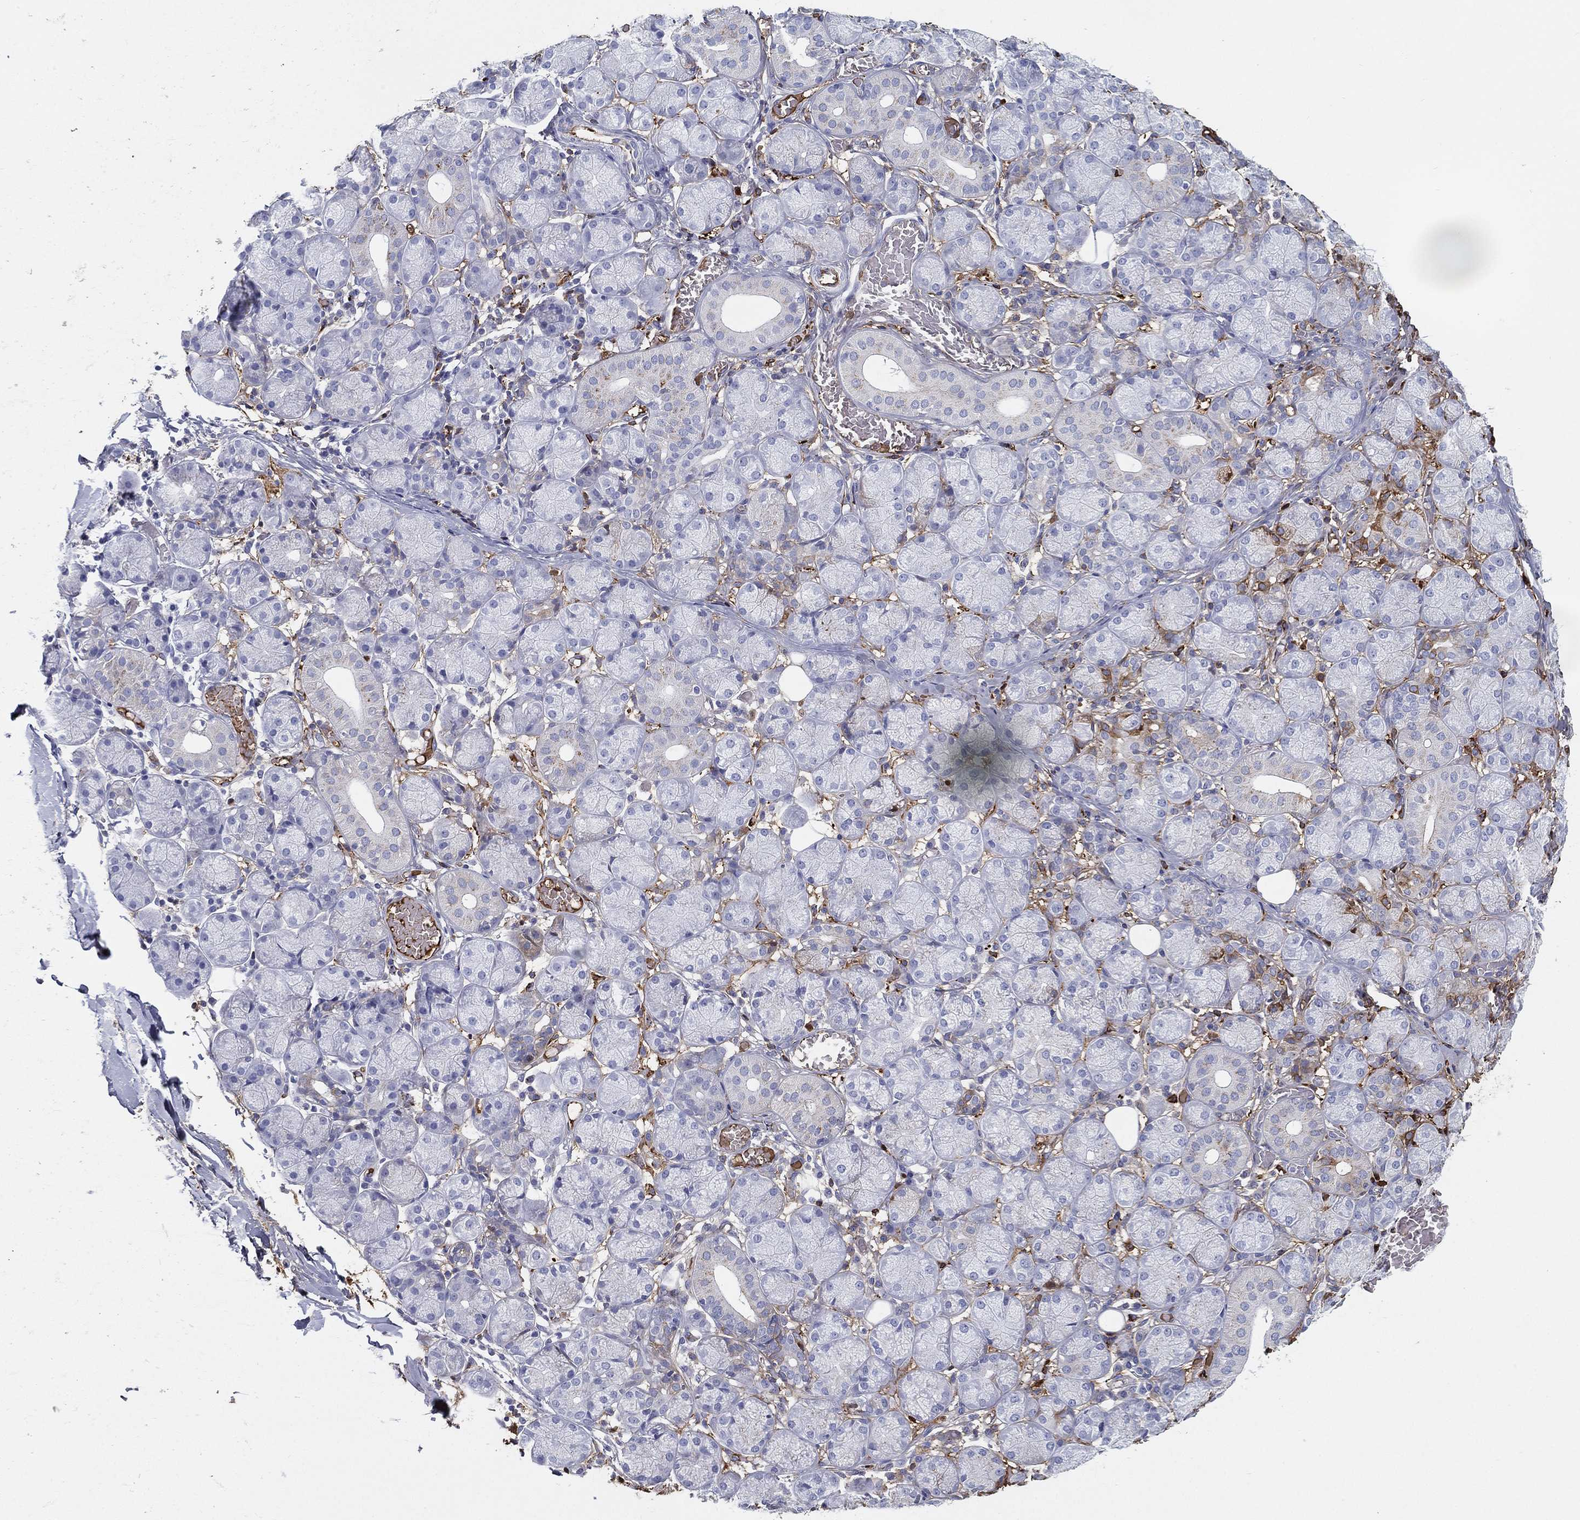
{"staining": {"intensity": "negative", "quantity": "none", "location": "none"}, "tissue": "salivary gland", "cell_type": "Glandular cells", "image_type": "normal", "snomed": [{"axis": "morphology", "description": "Normal tissue, NOS"}, {"axis": "topography", "description": "Salivary gland"}, {"axis": "topography", "description": "Peripheral nerve tissue"}], "caption": "This photomicrograph is of unremarkable salivary gland stained with IHC to label a protein in brown with the nuclei are counter-stained blue. There is no positivity in glandular cells.", "gene": "IFNB1", "patient": {"sex": "female", "age": 24}}